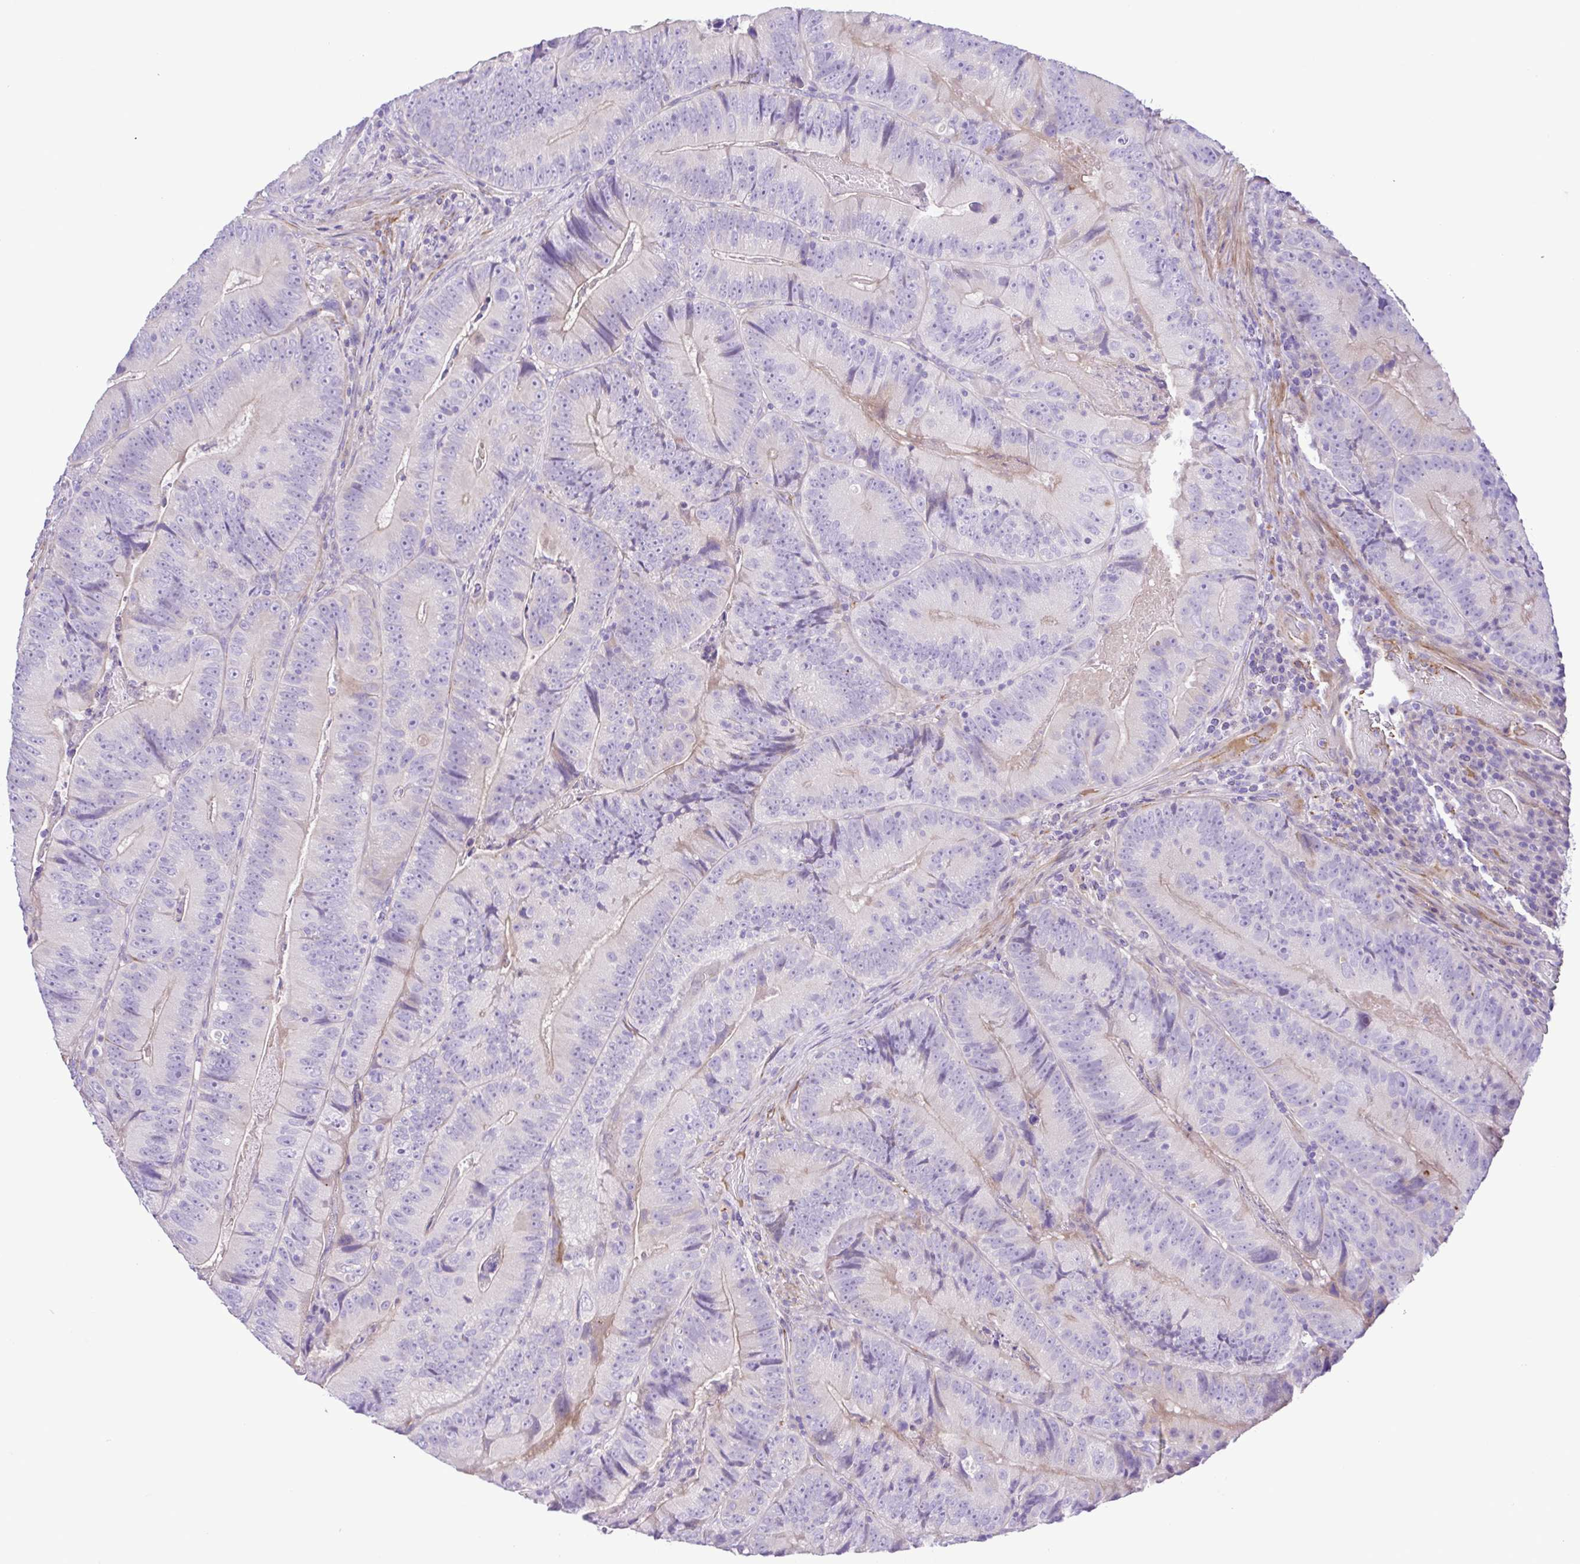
{"staining": {"intensity": "negative", "quantity": "none", "location": "none"}, "tissue": "colorectal cancer", "cell_type": "Tumor cells", "image_type": "cancer", "snomed": [{"axis": "morphology", "description": "Adenocarcinoma, NOS"}, {"axis": "topography", "description": "Colon"}], "caption": "The IHC photomicrograph has no significant expression in tumor cells of colorectal cancer tissue.", "gene": "GABBR2", "patient": {"sex": "female", "age": 86}}